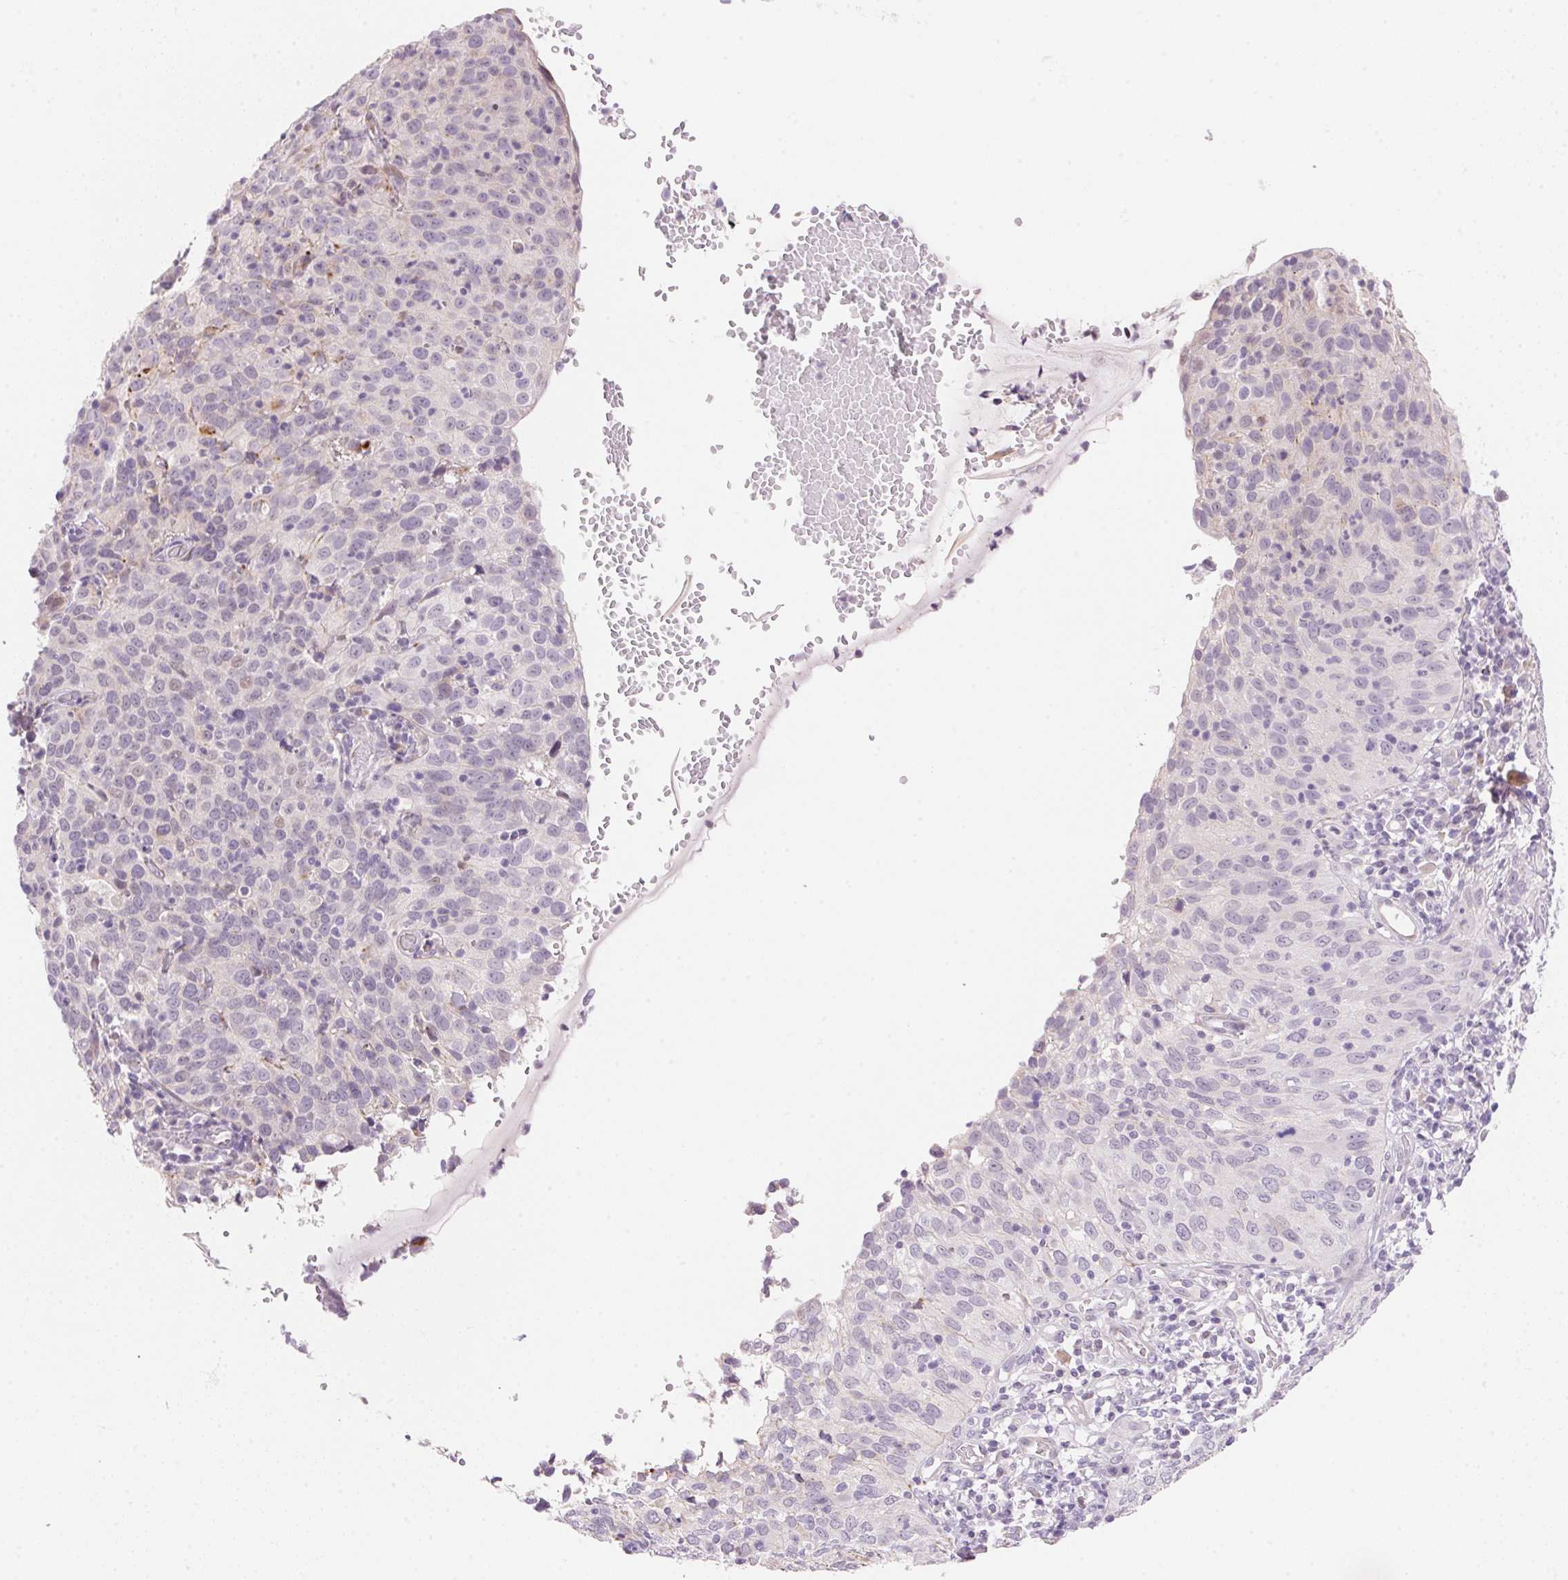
{"staining": {"intensity": "negative", "quantity": "none", "location": "none"}, "tissue": "cervical cancer", "cell_type": "Tumor cells", "image_type": "cancer", "snomed": [{"axis": "morphology", "description": "Squamous cell carcinoma, NOS"}, {"axis": "topography", "description": "Cervix"}], "caption": "High magnification brightfield microscopy of cervical cancer (squamous cell carcinoma) stained with DAB (3,3'-diaminobenzidine) (brown) and counterstained with hematoxylin (blue): tumor cells show no significant staining. Brightfield microscopy of immunohistochemistry stained with DAB (3,3'-diaminobenzidine) (brown) and hematoxylin (blue), captured at high magnification.", "gene": "TEKT1", "patient": {"sex": "female", "age": 52}}